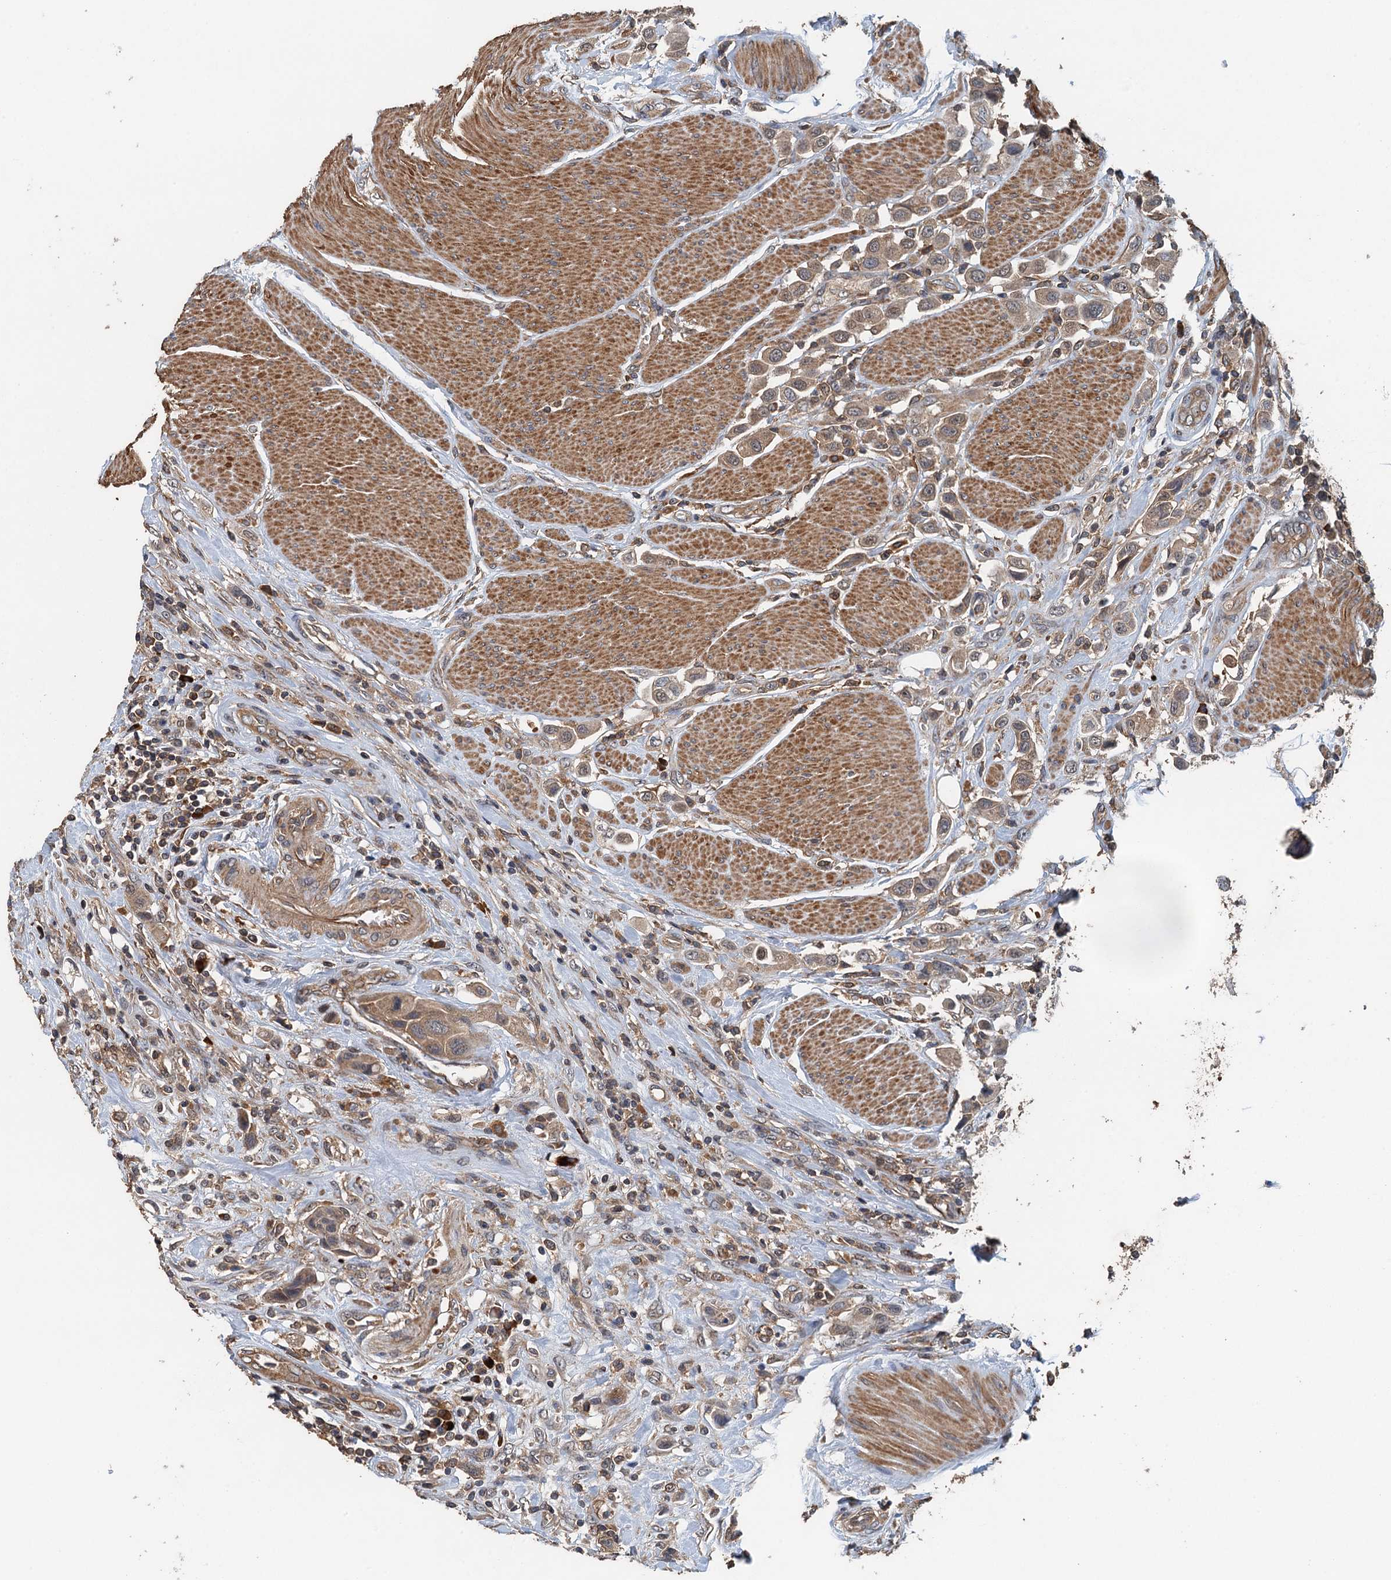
{"staining": {"intensity": "weak", "quantity": ">75%", "location": "cytoplasmic/membranous"}, "tissue": "urothelial cancer", "cell_type": "Tumor cells", "image_type": "cancer", "snomed": [{"axis": "morphology", "description": "Urothelial carcinoma, High grade"}, {"axis": "topography", "description": "Urinary bladder"}], "caption": "This photomicrograph reveals immunohistochemistry staining of human urothelial cancer, with low weak cytoplasmic/membranous staining in approximately >75% of tumor cells.", "gene": "BORCS5", "patient": {"sex": "male", "age": 50}}